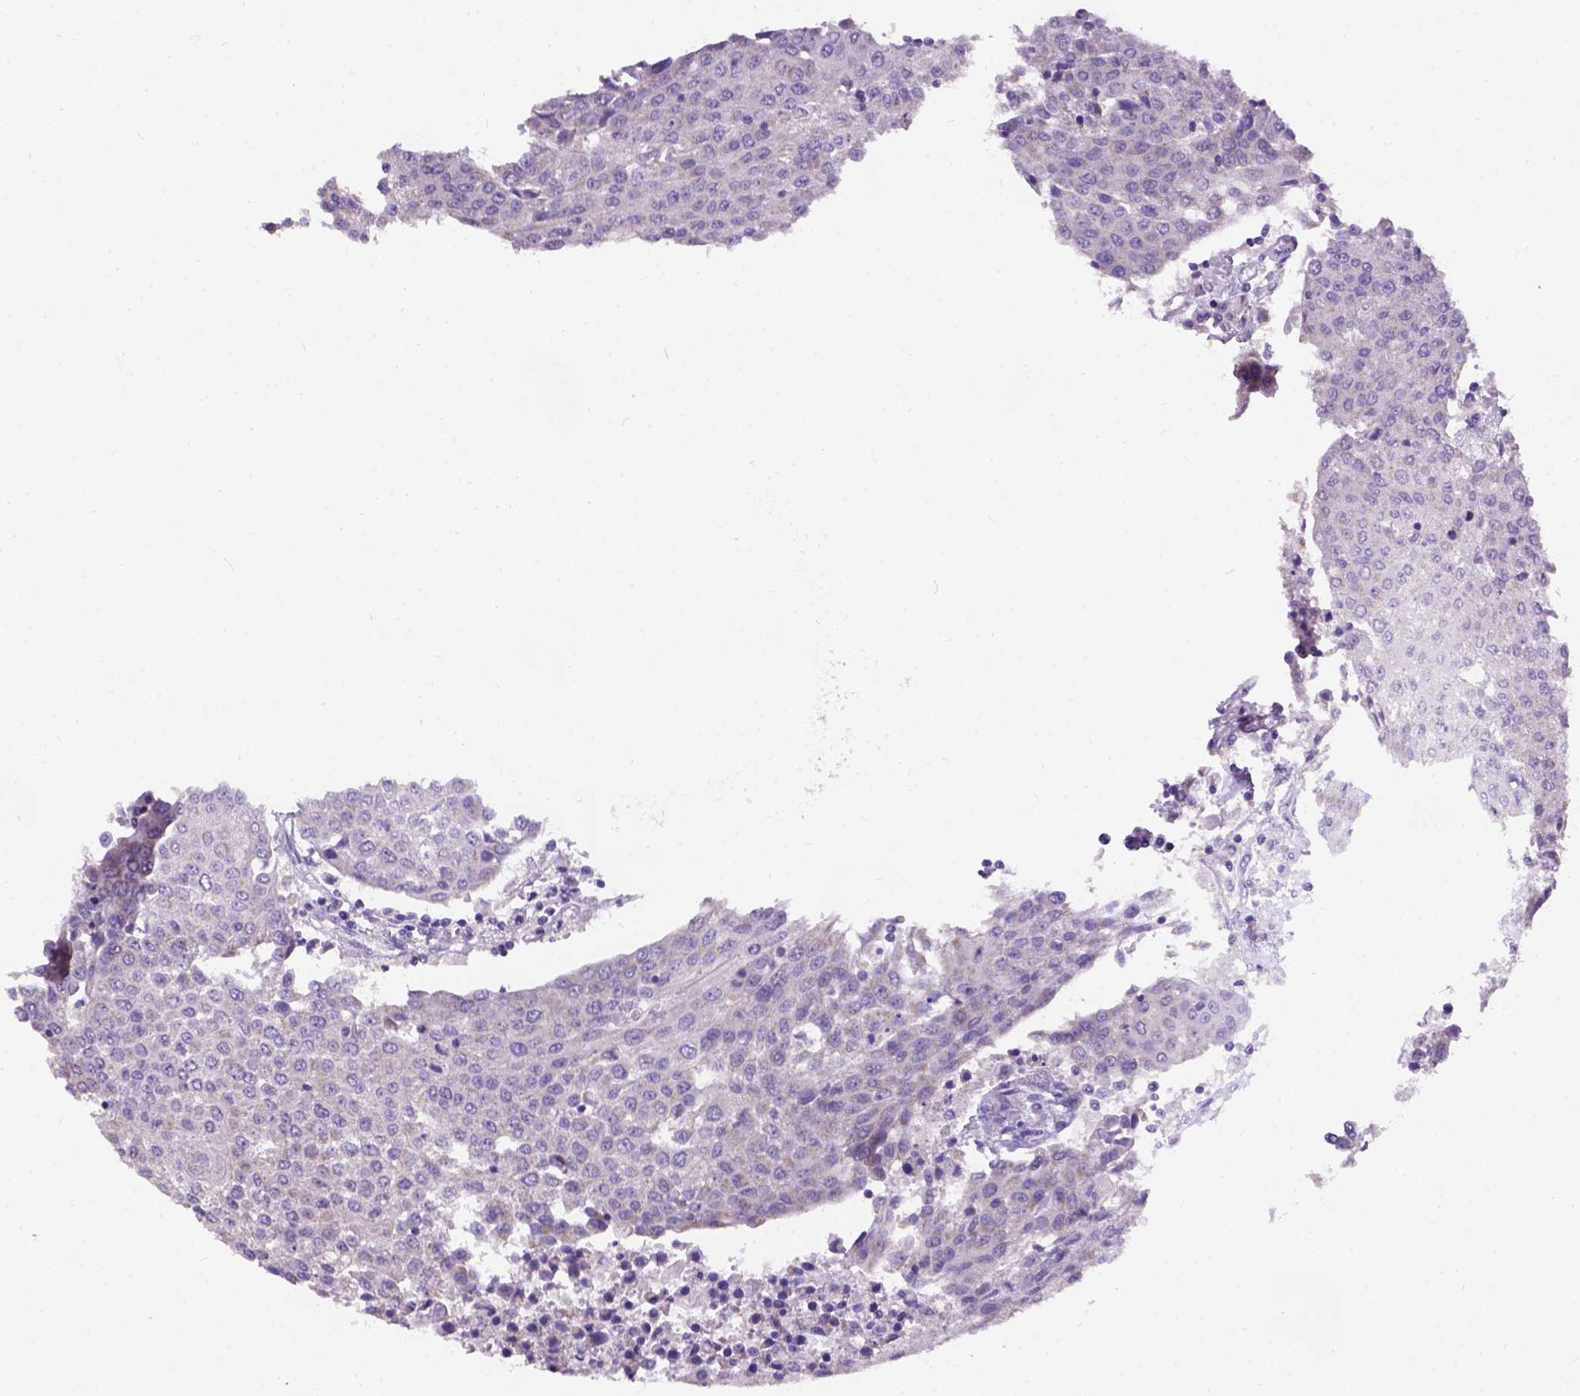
{"staining": {"intensity": "negative", "quantity": "none", "location": "none"}, "tissue": "urothelial cancer", "cell_type": "Tumor cells", "image_type": "cancer", "snomed": [{"axis": "morphology", "description": "Urothelial carcinoma, High grade"}, {"axis": "topography", "description": "Urinary bladder"}], "caption": "DAB immunohistochemical staining of urothelial cancer demonstrates no significant positivity in tumor cells.", "gene": "L2HGDH", "patient": {"sex": "female", "age": 85}}